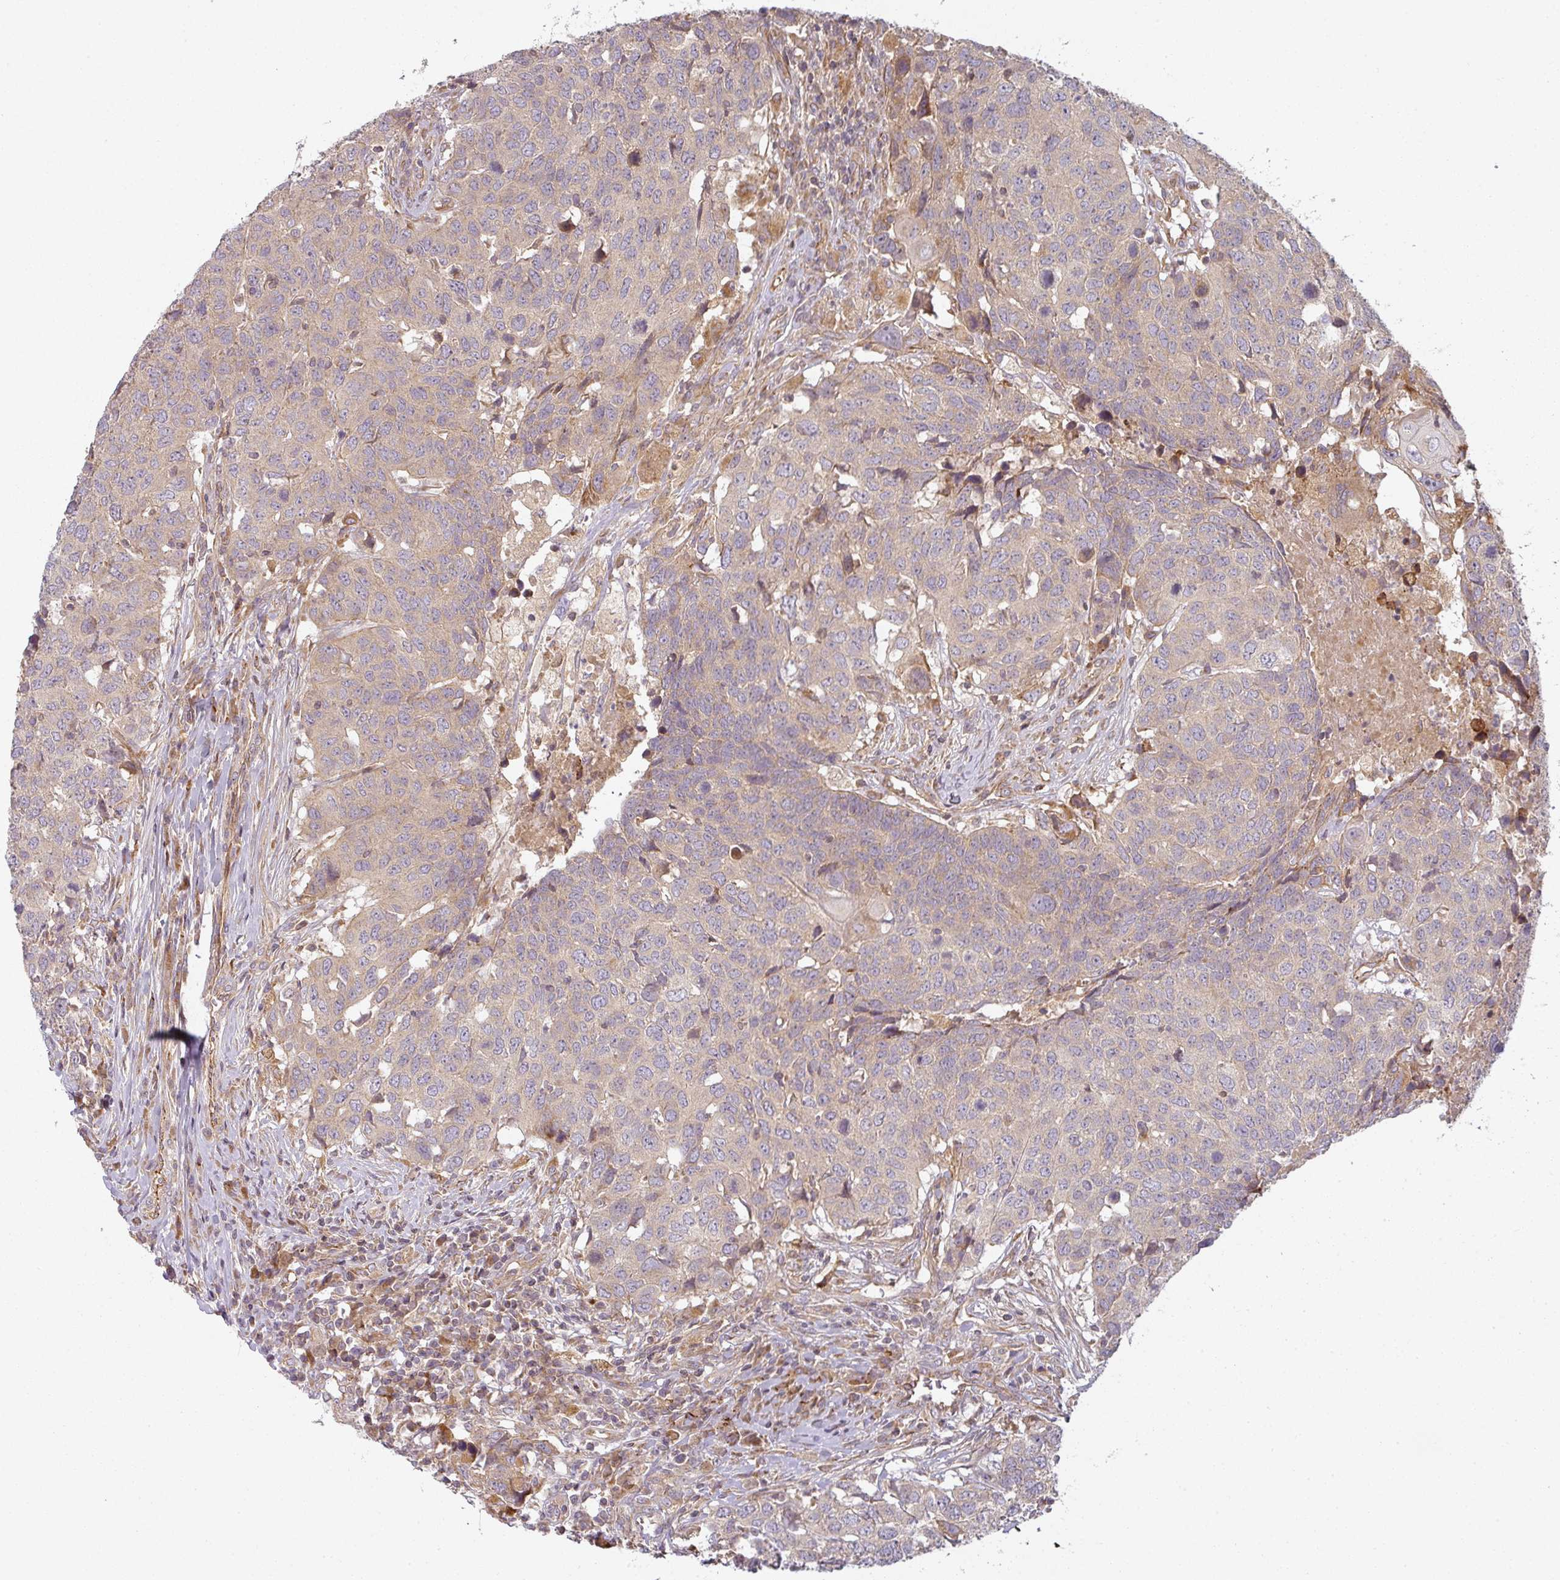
{"staining": {"intensity": "weak", "quantity": "<25%", "location": "cytoplasmic/membranous"}, "tissue": "head and neck cancer", "cell_type": "Tumor cells", "image_type": "cancer", "snomed": [{"axis": "morphology", "description": "Normal tissue, NOS"}, {"axis": "morphology", "description": "Squamous cell carcinoma, NOS"}, {"axis": "topography", "description": "Skeletal muscle"}, {"axis": "topography", "description": "Vascular tissue"}, {"axis": "topography", "description": "Peripheral nerve tissue"}, {"axis": "topography", "description": "Head-Neck"}], "caption": "Tumor cells are negative for brown protein staining in head and neck cancer. Brightfield microscopy of IHC stained with DAB (brown) and hematoxylin (blue), captured at high magnification.", "gene": "CNOT1", "patient": {"sex": "male", "age": 66}}